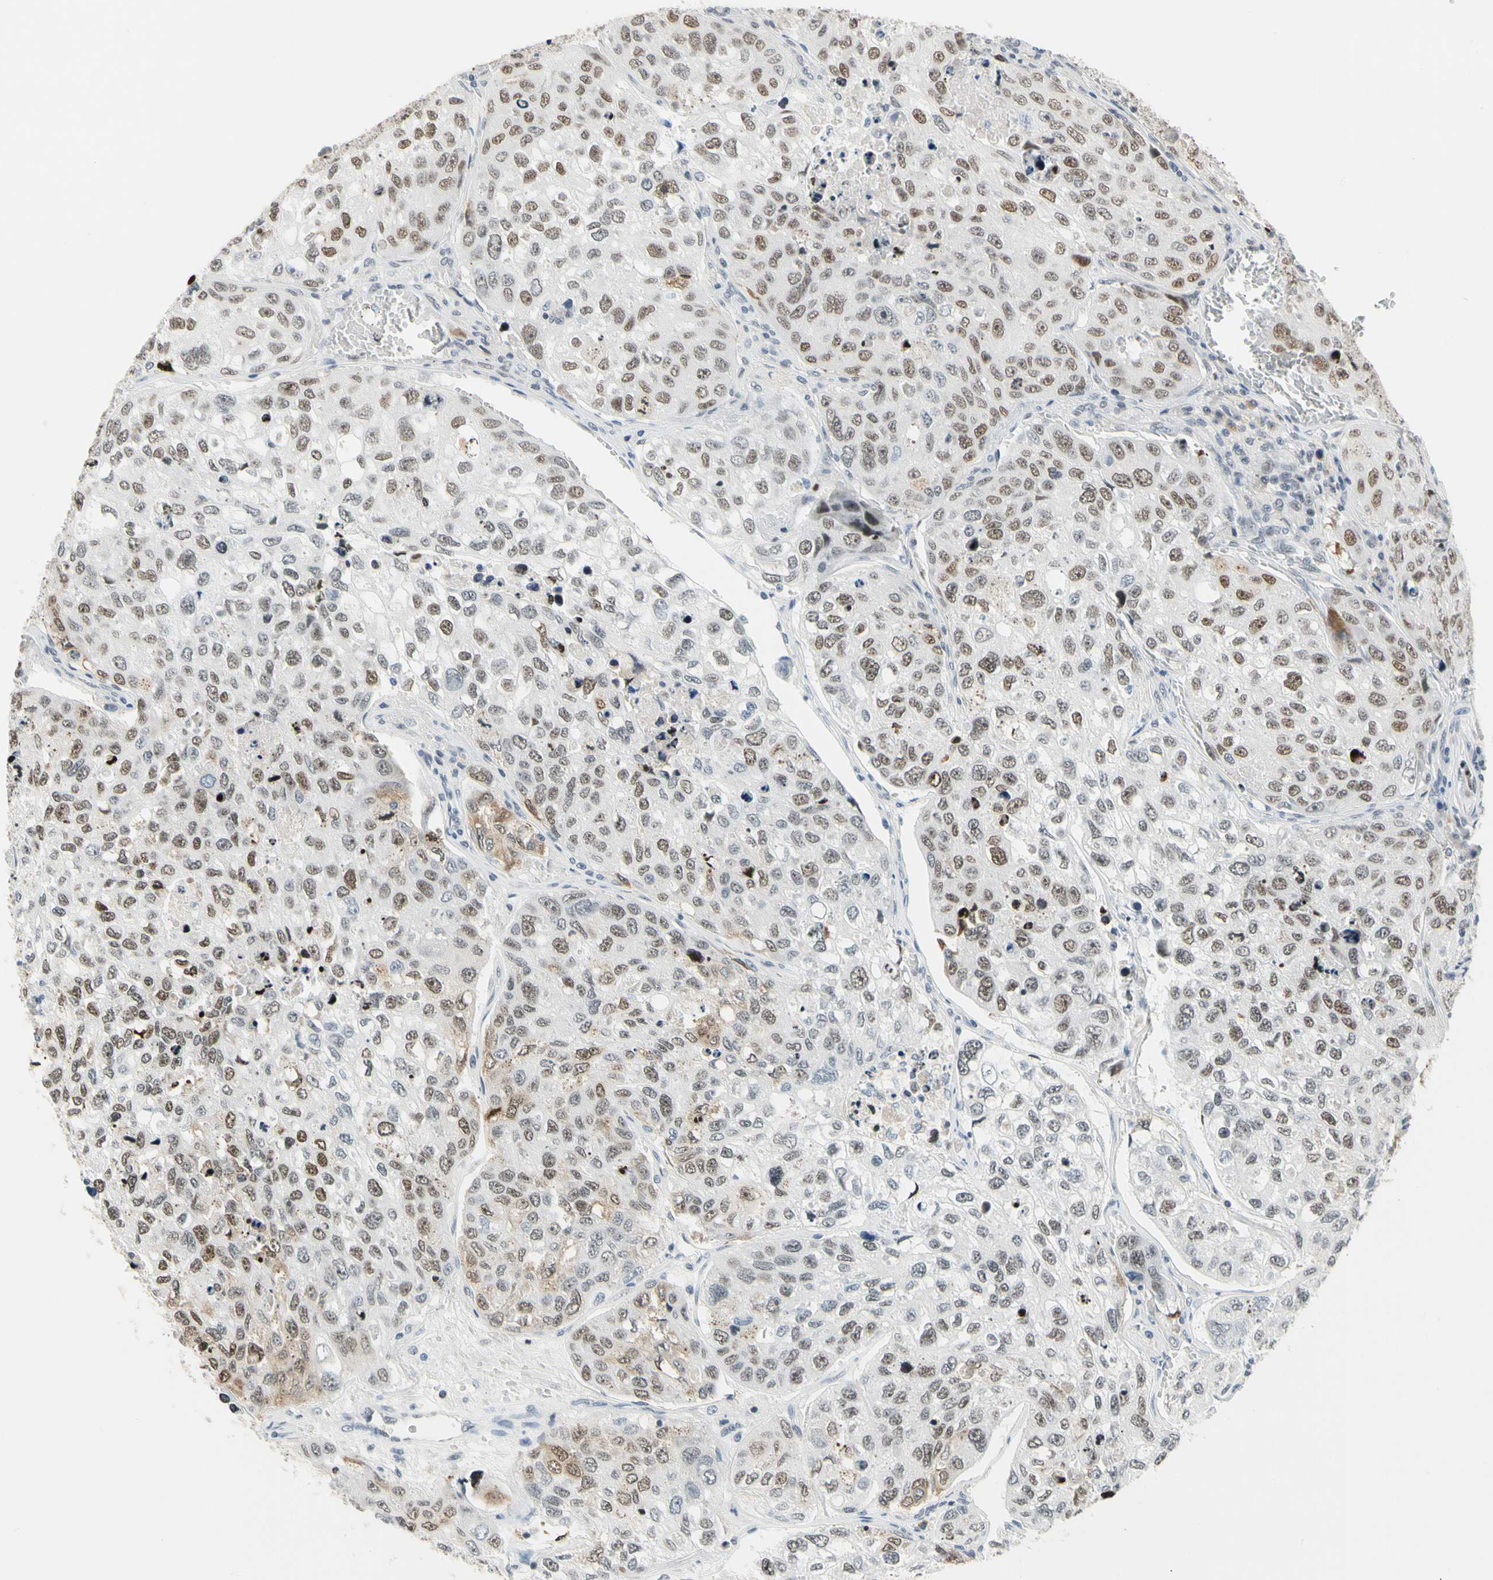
{"staining": {"intensity": "moderate", "quantity": "<25%", "location": "nuclear"}, "tissue": "urothelial cancer", "cell_type": "Tumor cells", "image_type": "cancer", "snomed": [{"axis": "morphology", "description": "Urothelial carcinoma, High grade"}, {"axis": "topography", "description": "Lymph node"}, {"axis": "topography", "description": "Urinary bladder"}], "caption": "Immunohistochemical staining of human urothelial cancer displays moderate nuclear protein staining in approximately <25% of tumor cells.", "gene": "ZSCAN16", "patient": {"sex": "male", "age": 51}}